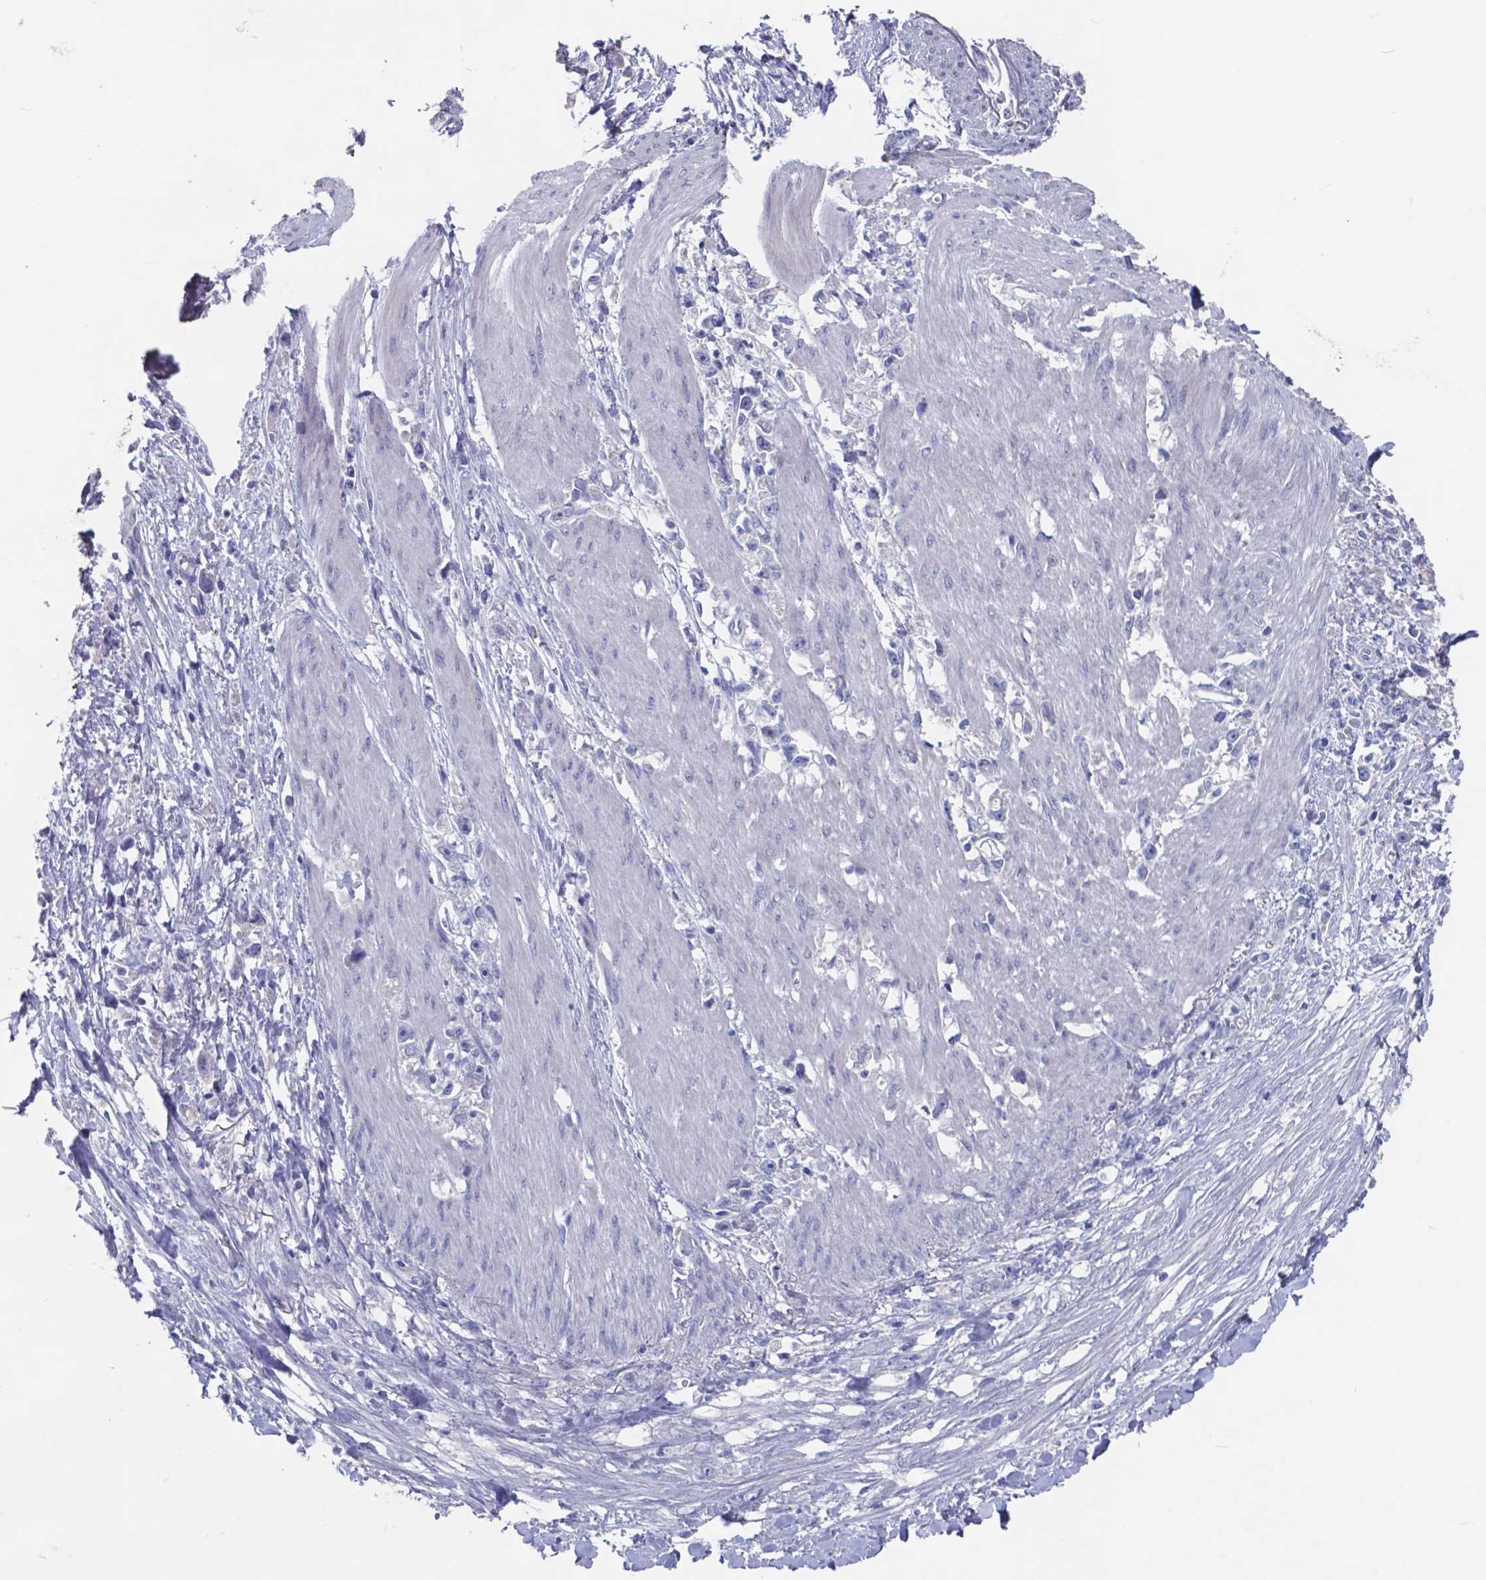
{"staining": {"intensity": "negative", "quantity": "none", "location": "none"}, "tissue": "stomach cancer", "cell_type": "Tumor cells", "image_type": "cancer", "snomed": [{"axis": "morphology", "description": "Adenocarcinoma, NOS"}, {"axis": "topography", "description": "Stomach"}], "caption": "Stomach adenocarcinoma stained for a protein using immunohistochemistry (IHC) reveals no positivity tumor cells.", "gene": "TTR", "patient": {"sex": "female", "age": 59}}